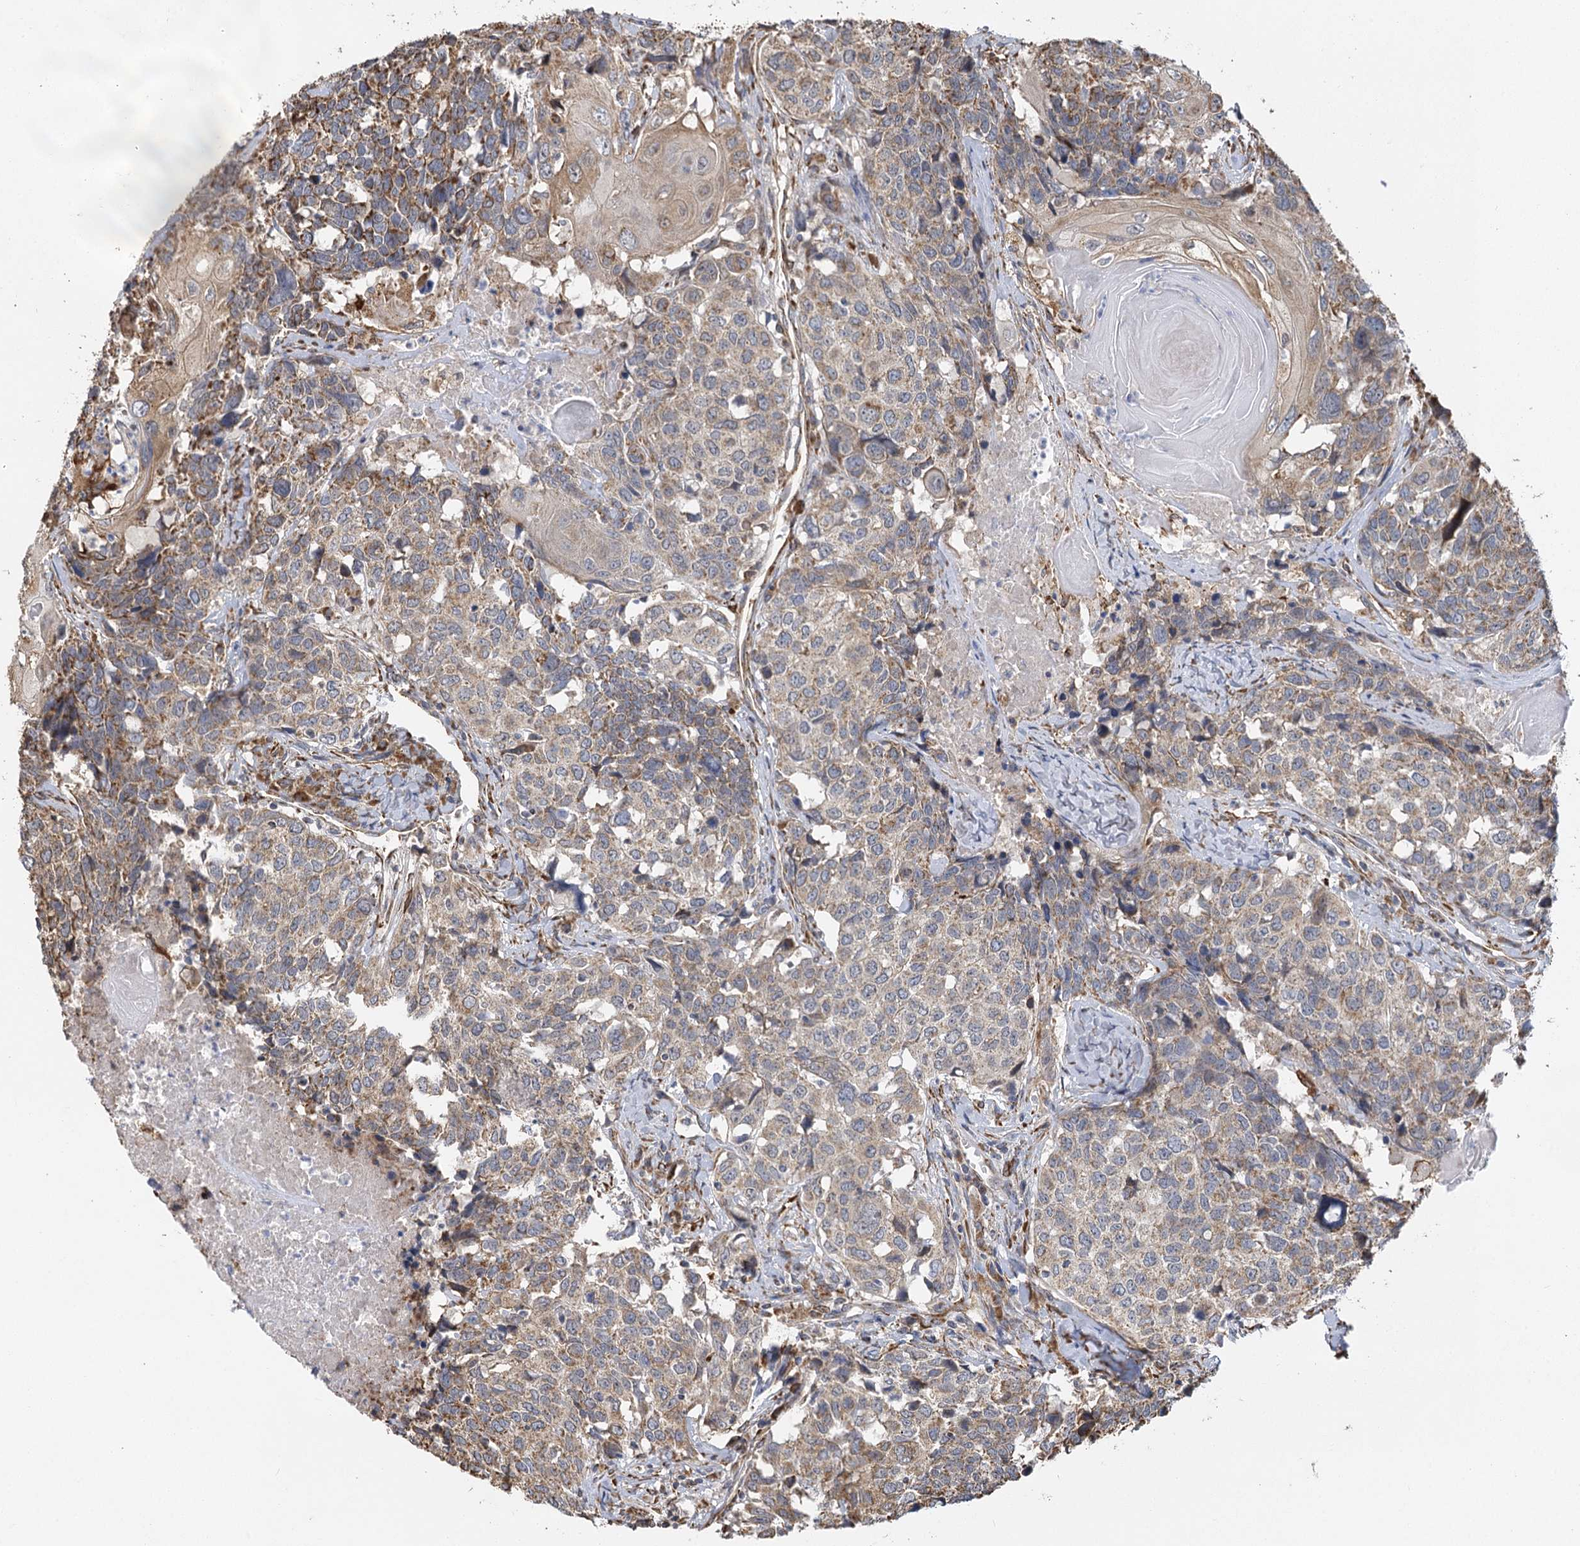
{"staining": {"intensity": "weak", "quantity": ">75%", "location": "cytoplasmic/membranous"}, "tissue": "head and neck cancer", "cell_type": "Tumor cells", "image_type": "cancer", "snomed": [{"axis": "morphology", "description": "Squamous cell carcinoma, NOS"}, {"axis": "topography", "description": "Head-Neck"}], "caption": "Head and neck squamous cell carcinoma tissue displays weak cytoplasmic/membranous staining in approximately >75% of tumor cells, visualized by immunohistochemistry.", "gene": "IL11RA", "patient": {"sex": "male", "age": 66}}